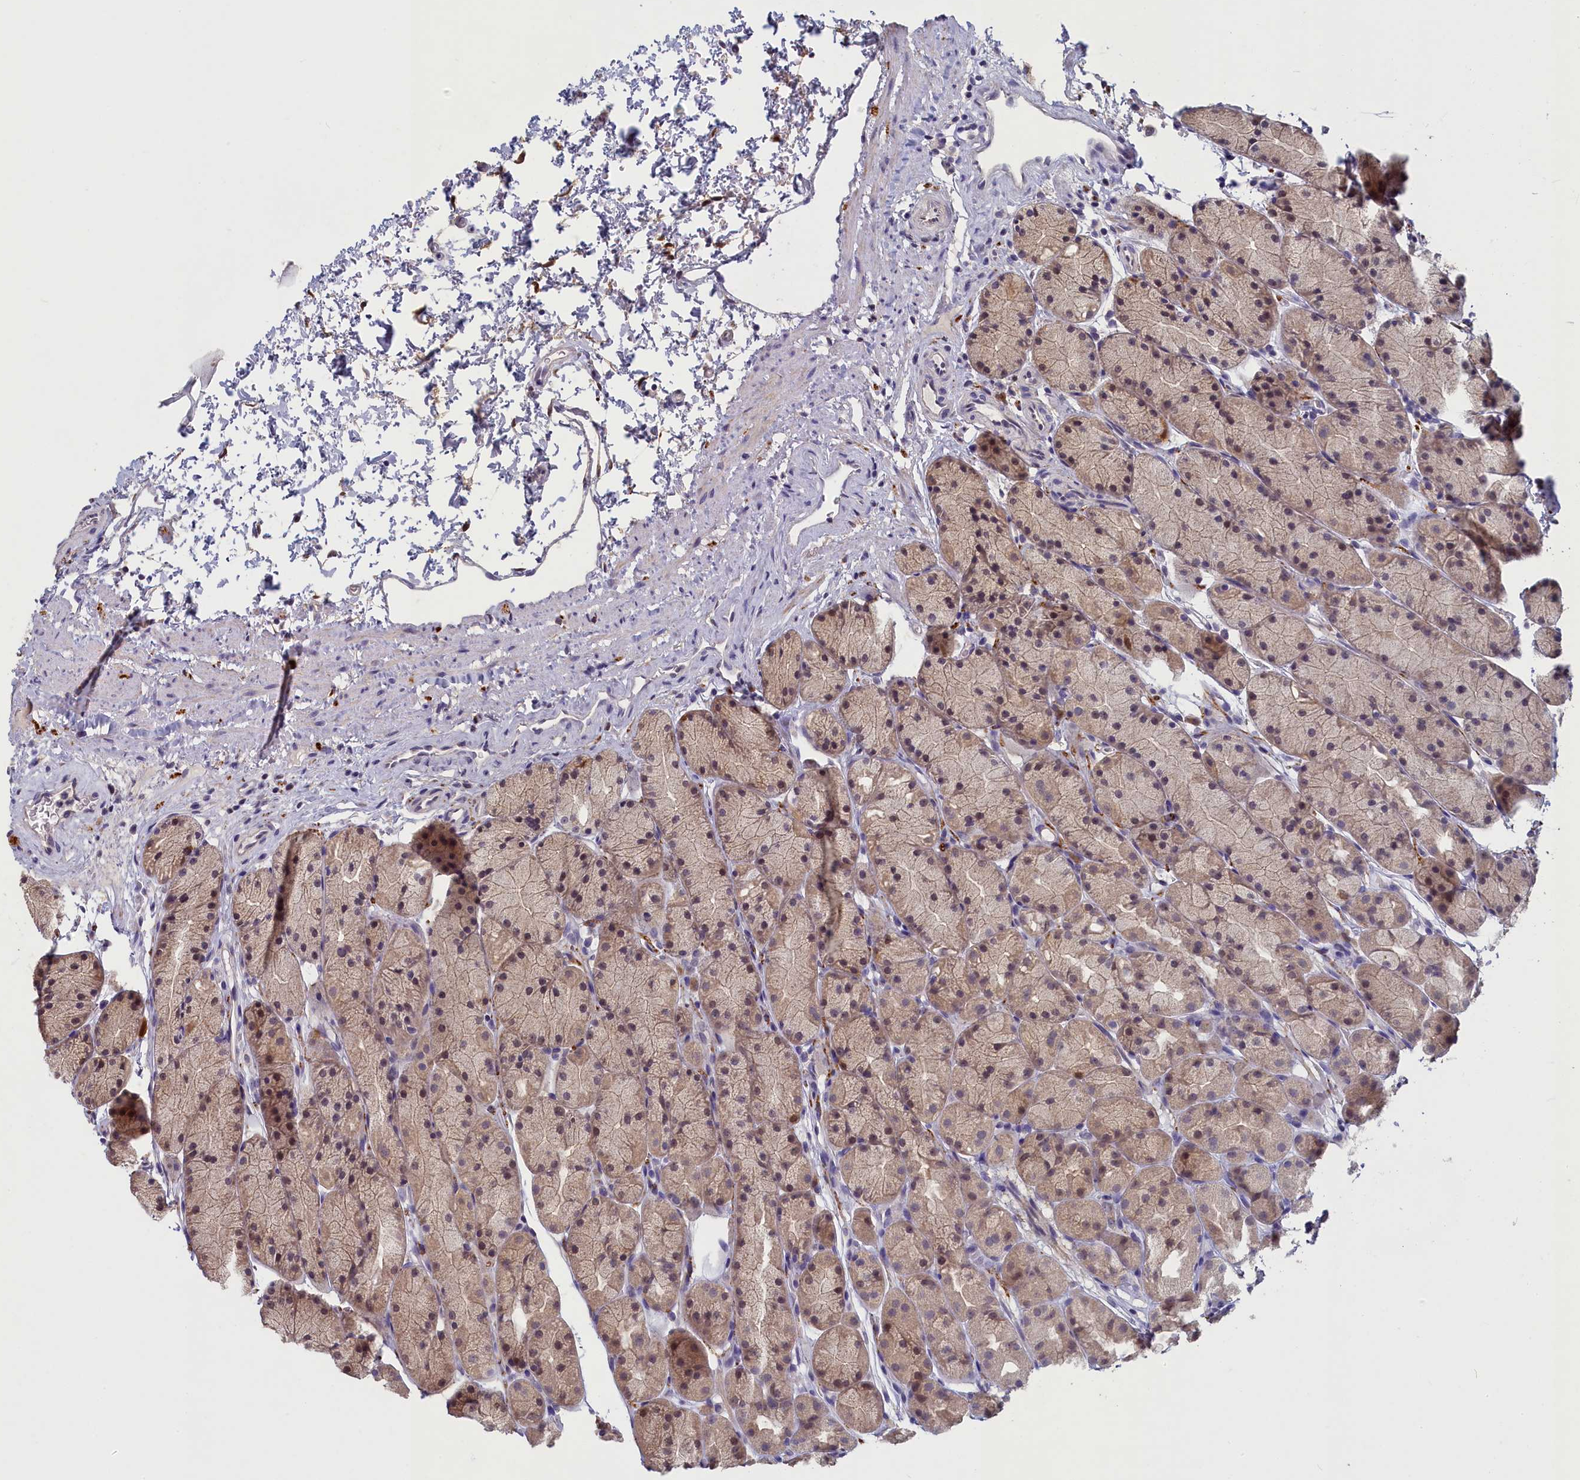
{"staining": {"intensity": "moderate", "quantity": ">75%", "location": "cytoplasmic/membranous,nuclear"}, "tissue": "stomach", "cell_type": "Glandular cells", "image_type": "normal", "snomed": [{"axis": "morphology", "description": "Normal tissue, NOS"}, {"axis": "topography", "description": "Stomach, upper"}, {"axis": "topography", "description": "Stomach"}], "caption": "An immunohistochemistry (IHC) image of benign tissue is shown. Protein staining in brown highlights moderate cytoplasmic/membranous,nuclear positivity in stomach within glandular cells.", "gene": "UCHL3", "patient": {"sex": "male", "age": 47}}